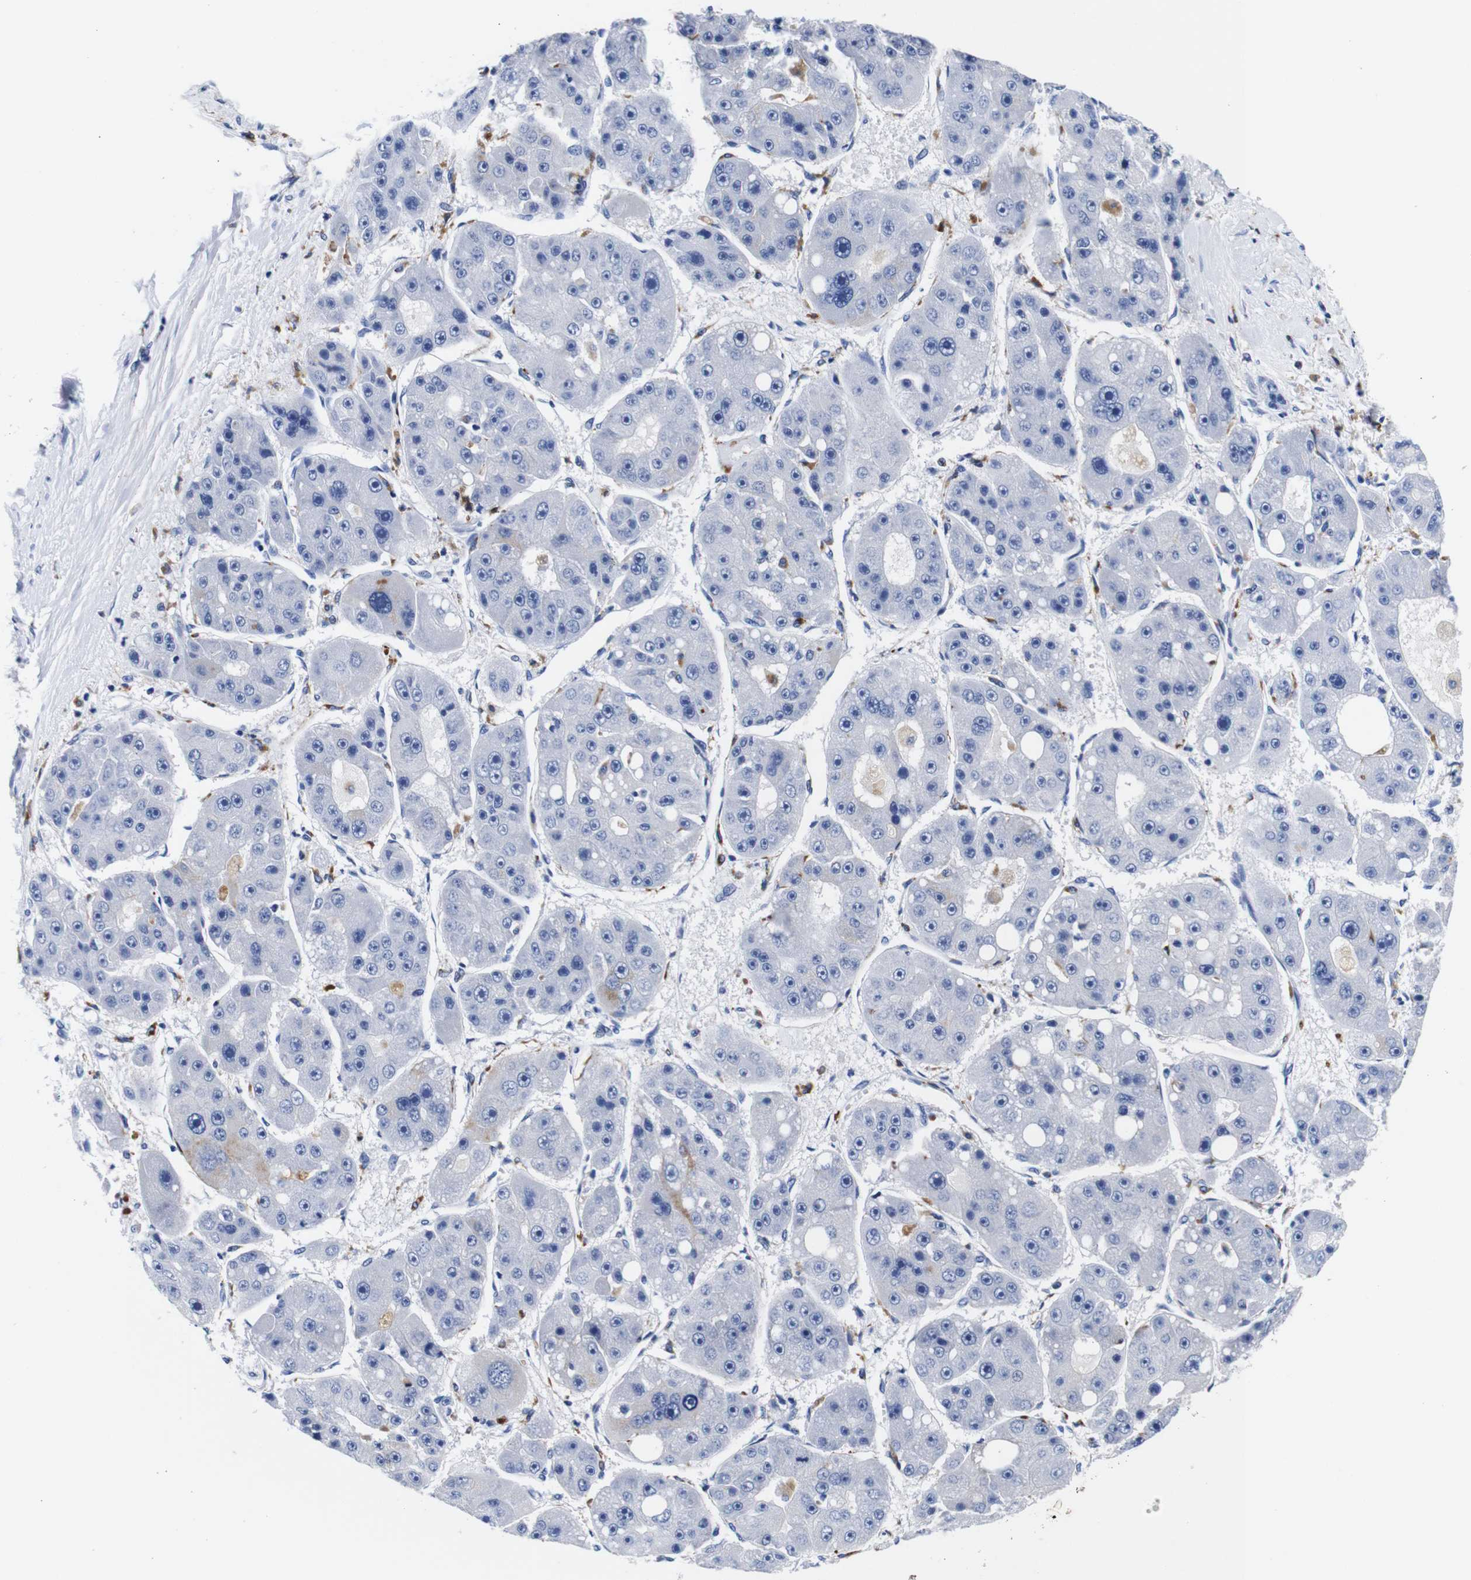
{"staining": {"intensity": "negative", "quantity": "none", "location": "none"}, "tissue": "liver cancer", "cell_type": "Tumor cells", "image_type": "cancer", "snomed": [{"axis": "morphology", "description": "Carcinoma, Hepatocellular, NOS"}, {"axis": "topography", "description": "Liver"}], "caption": "Immunohistochemistry (IHC) of human liver hepatocellular carcinoma shows no expression in tumor cells.", "gene": "HLA-DMB", "patient": {"sex": "female", "age": 61}}